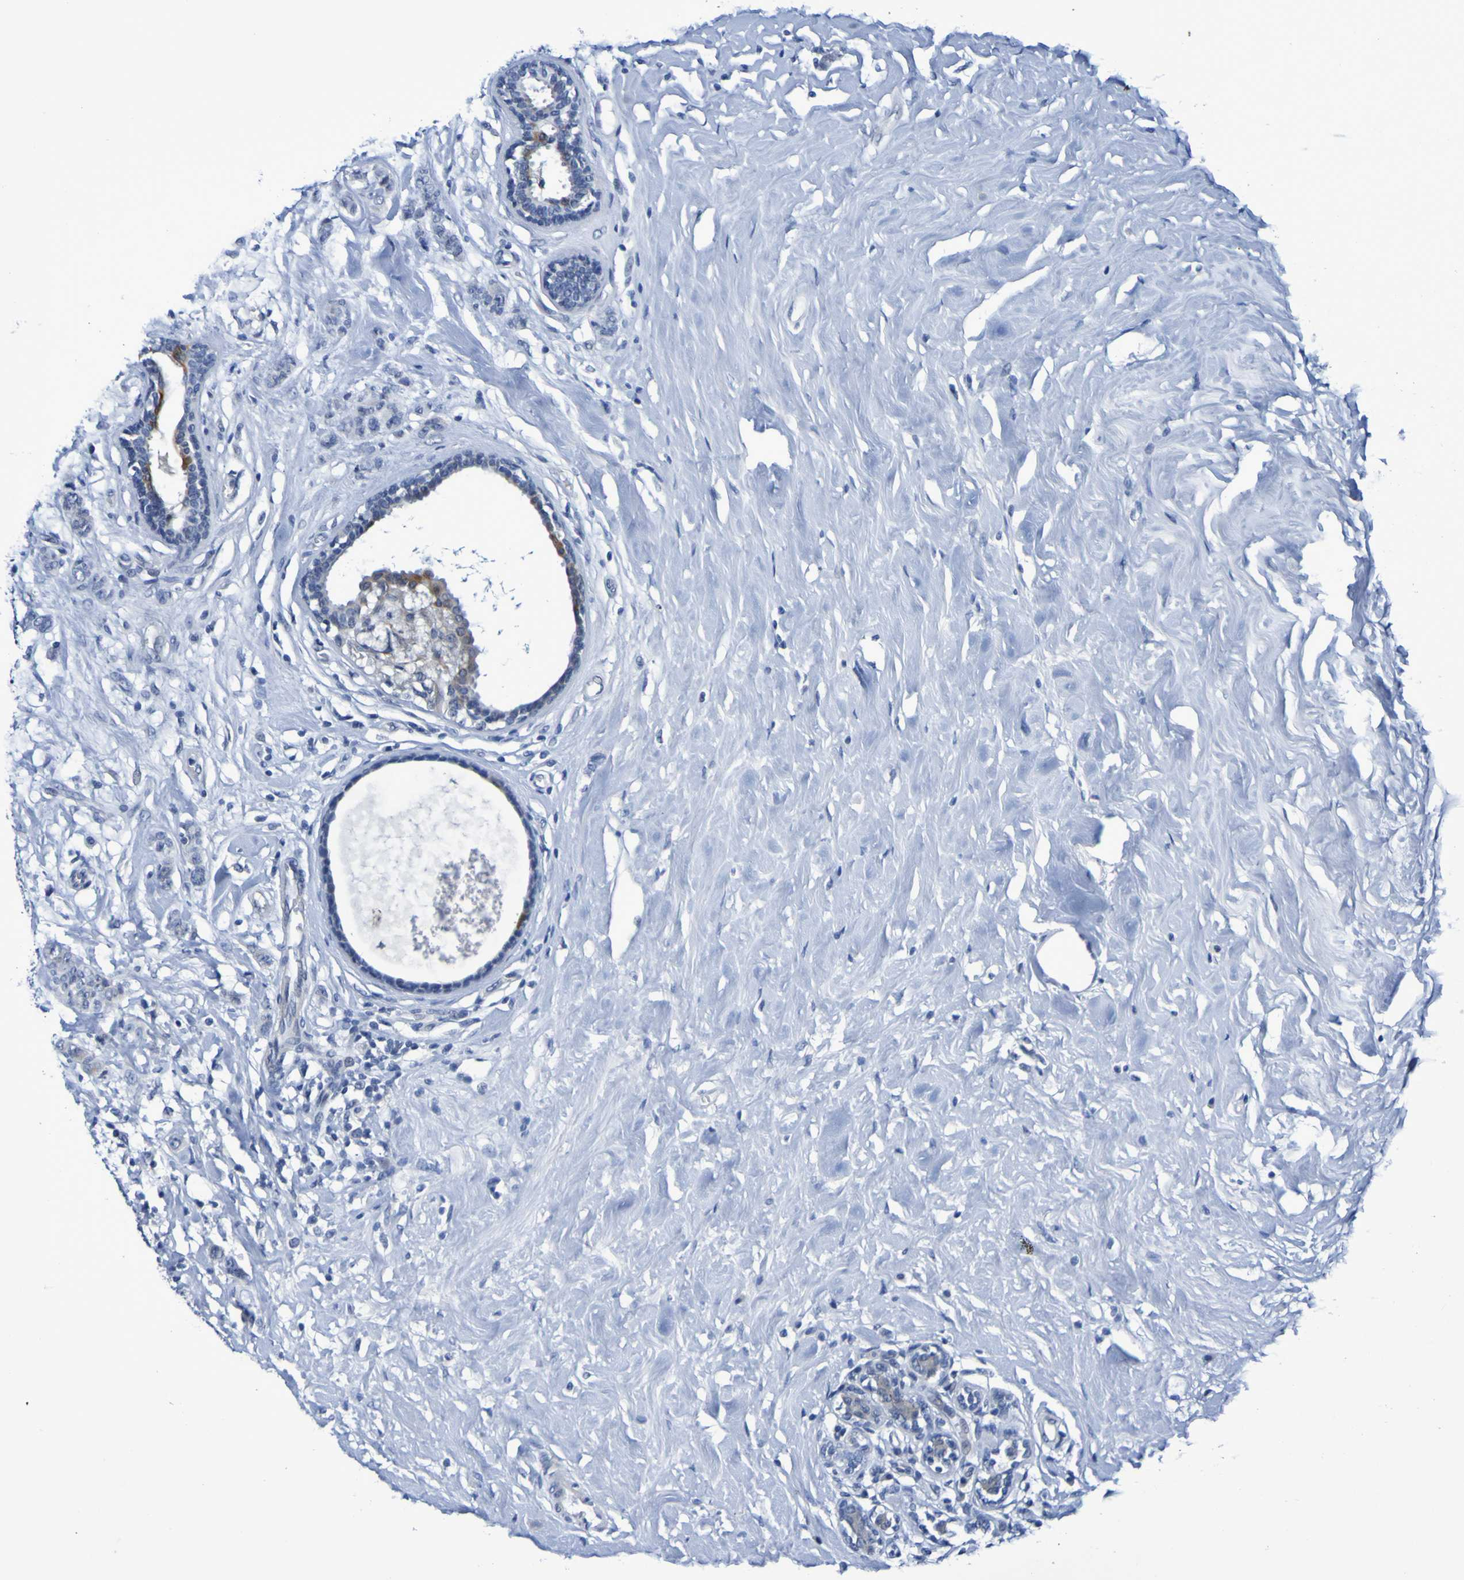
{"staining": {"intensity": "moderate", "quantity": "<25%", "location": "cytoplasmic/membranous"}, "tissue": "breast cancer", "cell_type": "Tumor cells", "image_type": "cancer", "snomed": [{"axis": "morphology", "description": "Normal tissue, NOS"}, {"axis": "morphology", "description": "Duct carcinoma"}, {"axis": "topography", "description": "Breast"}], "caption": "Protein staining by immunohistochemistry reveals moderate cytoplasmic/membranous expression in approximately <25% of tumor cells in breast invasive ductal carcinoma.", "gene": "VMA21", "patient": {"sex": "female", "age": 40}}